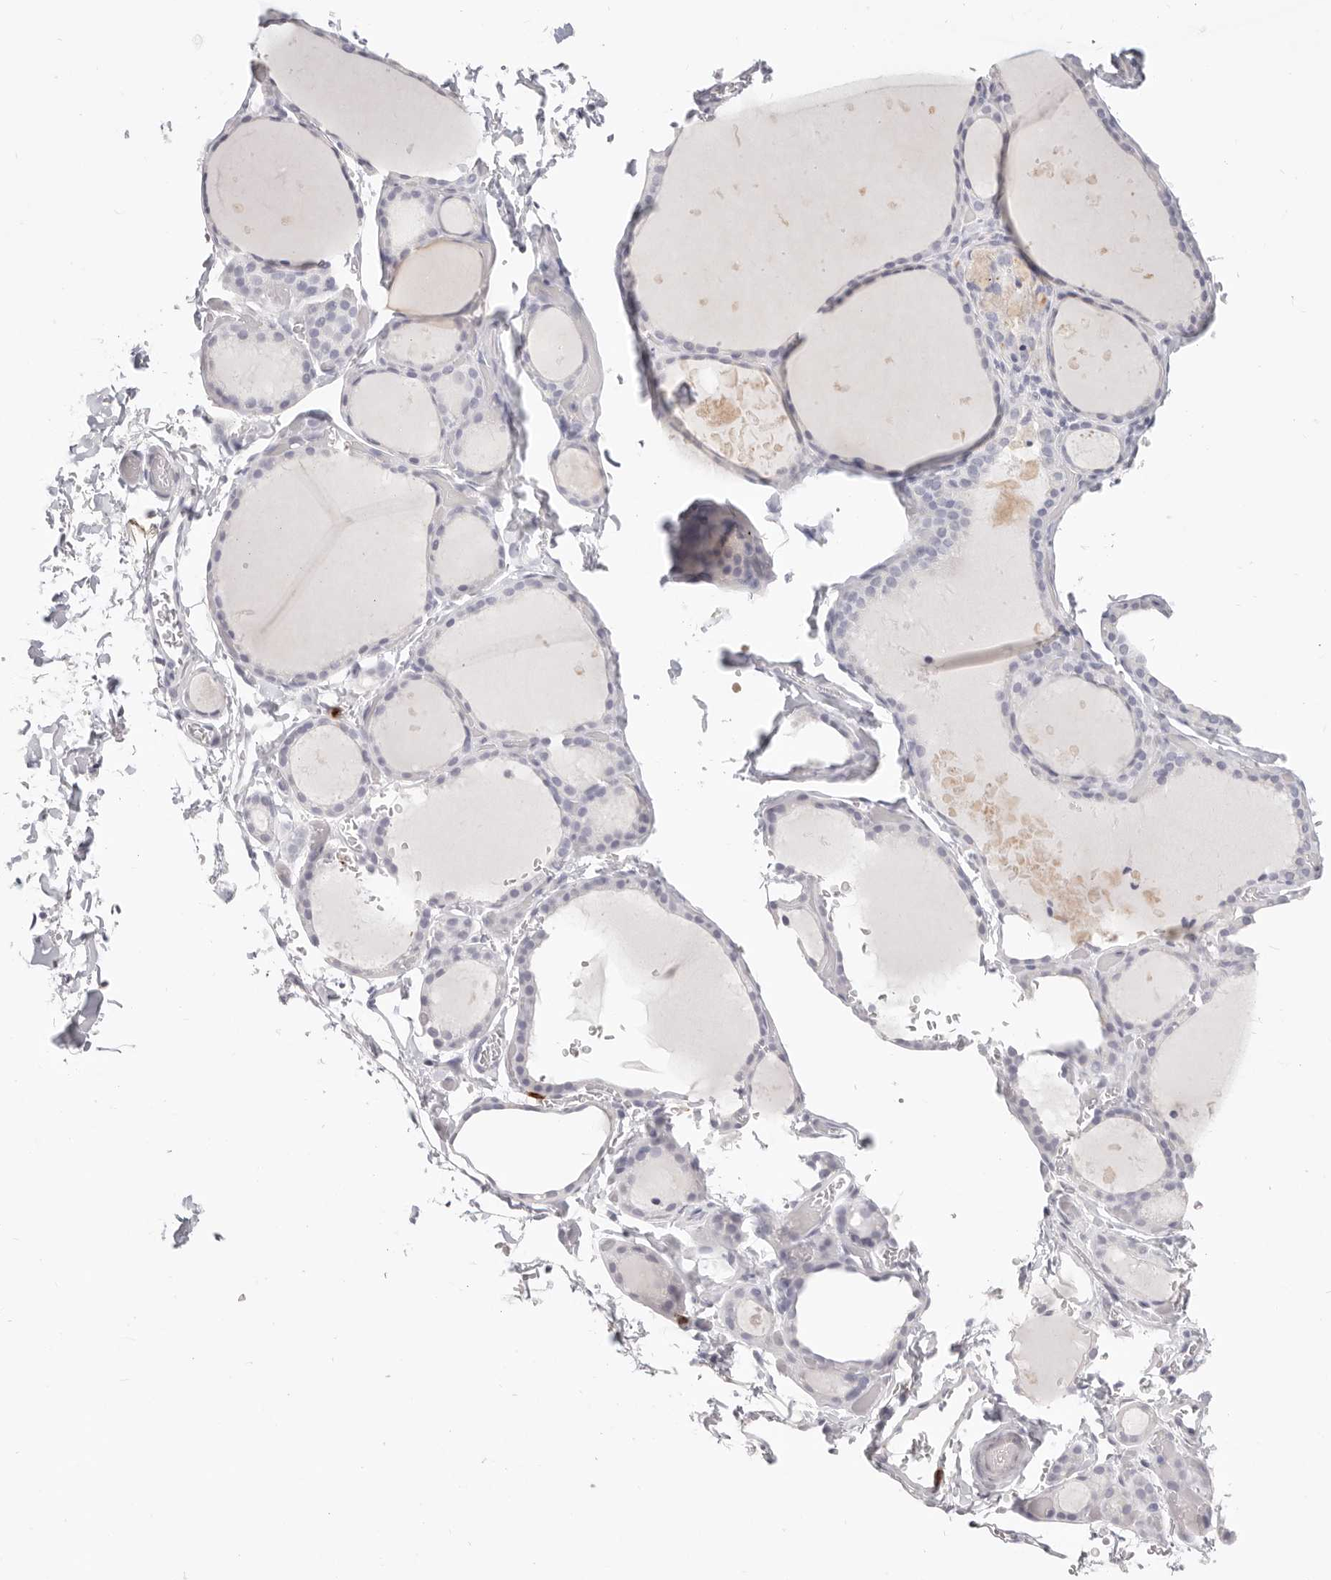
{"staining": {"intensity": "negative", "quantity": "none", "location": "none"}, "tissue": "thyroid gland", "cell_type": "Glandular cells", "image_type": "normal", "snomed": [{"axis": "morphology", "description": "Normal tissue, NOS"}, {"axis": "topography", "description": "Thyroid gland"}], "caption": "DAB (3,3'-diaminobenzidine) immunohistochemical staining of normal thyroid gland demonstrates no significant positivity in glandular cells. (DAB immunohistochemistry visualized using brightfield microscopy, high magnification).", "gene": "CAMP", "patient": {"sex": "female", "age": 44}}